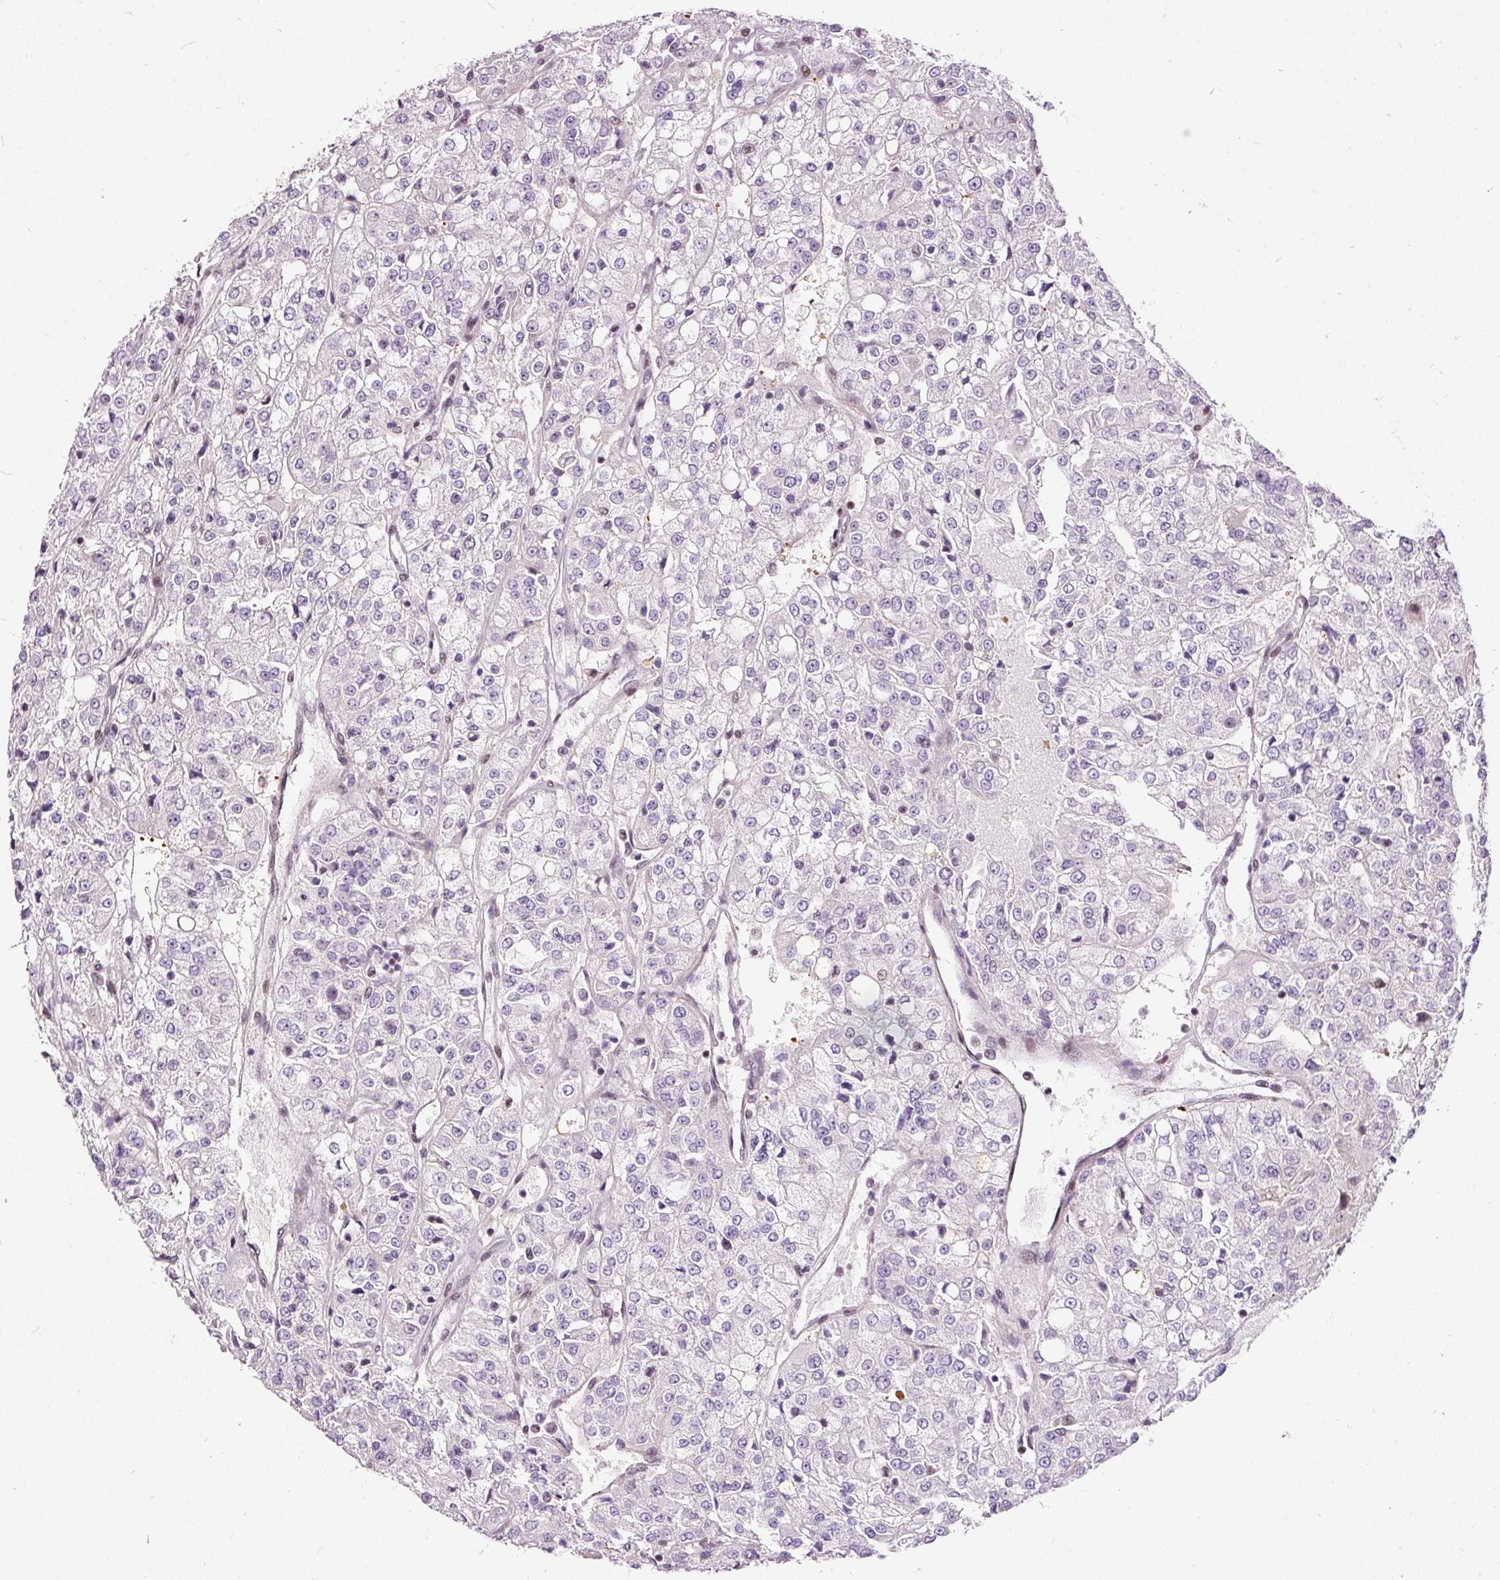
{"staining": {"intensity": "negative", "quantity": "none", "location": "none"}, "tissue": "renal cancer", "cell_type": "Tumor cells", "image_type": "cancer", "snomed": [{"axis": "morphology", "description": "Adenocarcinoma, NOS"}, {"axis": "topography", "description": "Kidney"}], "caption": "Immunohistochemistry image of neoplastic tissue: renal cancer (adenocarcinoma) stained with DAB demonstrates no significant protein expression in tumor cells.", "gene": "HNRNPC", "patient": {"sex": "female", "age": 63}}